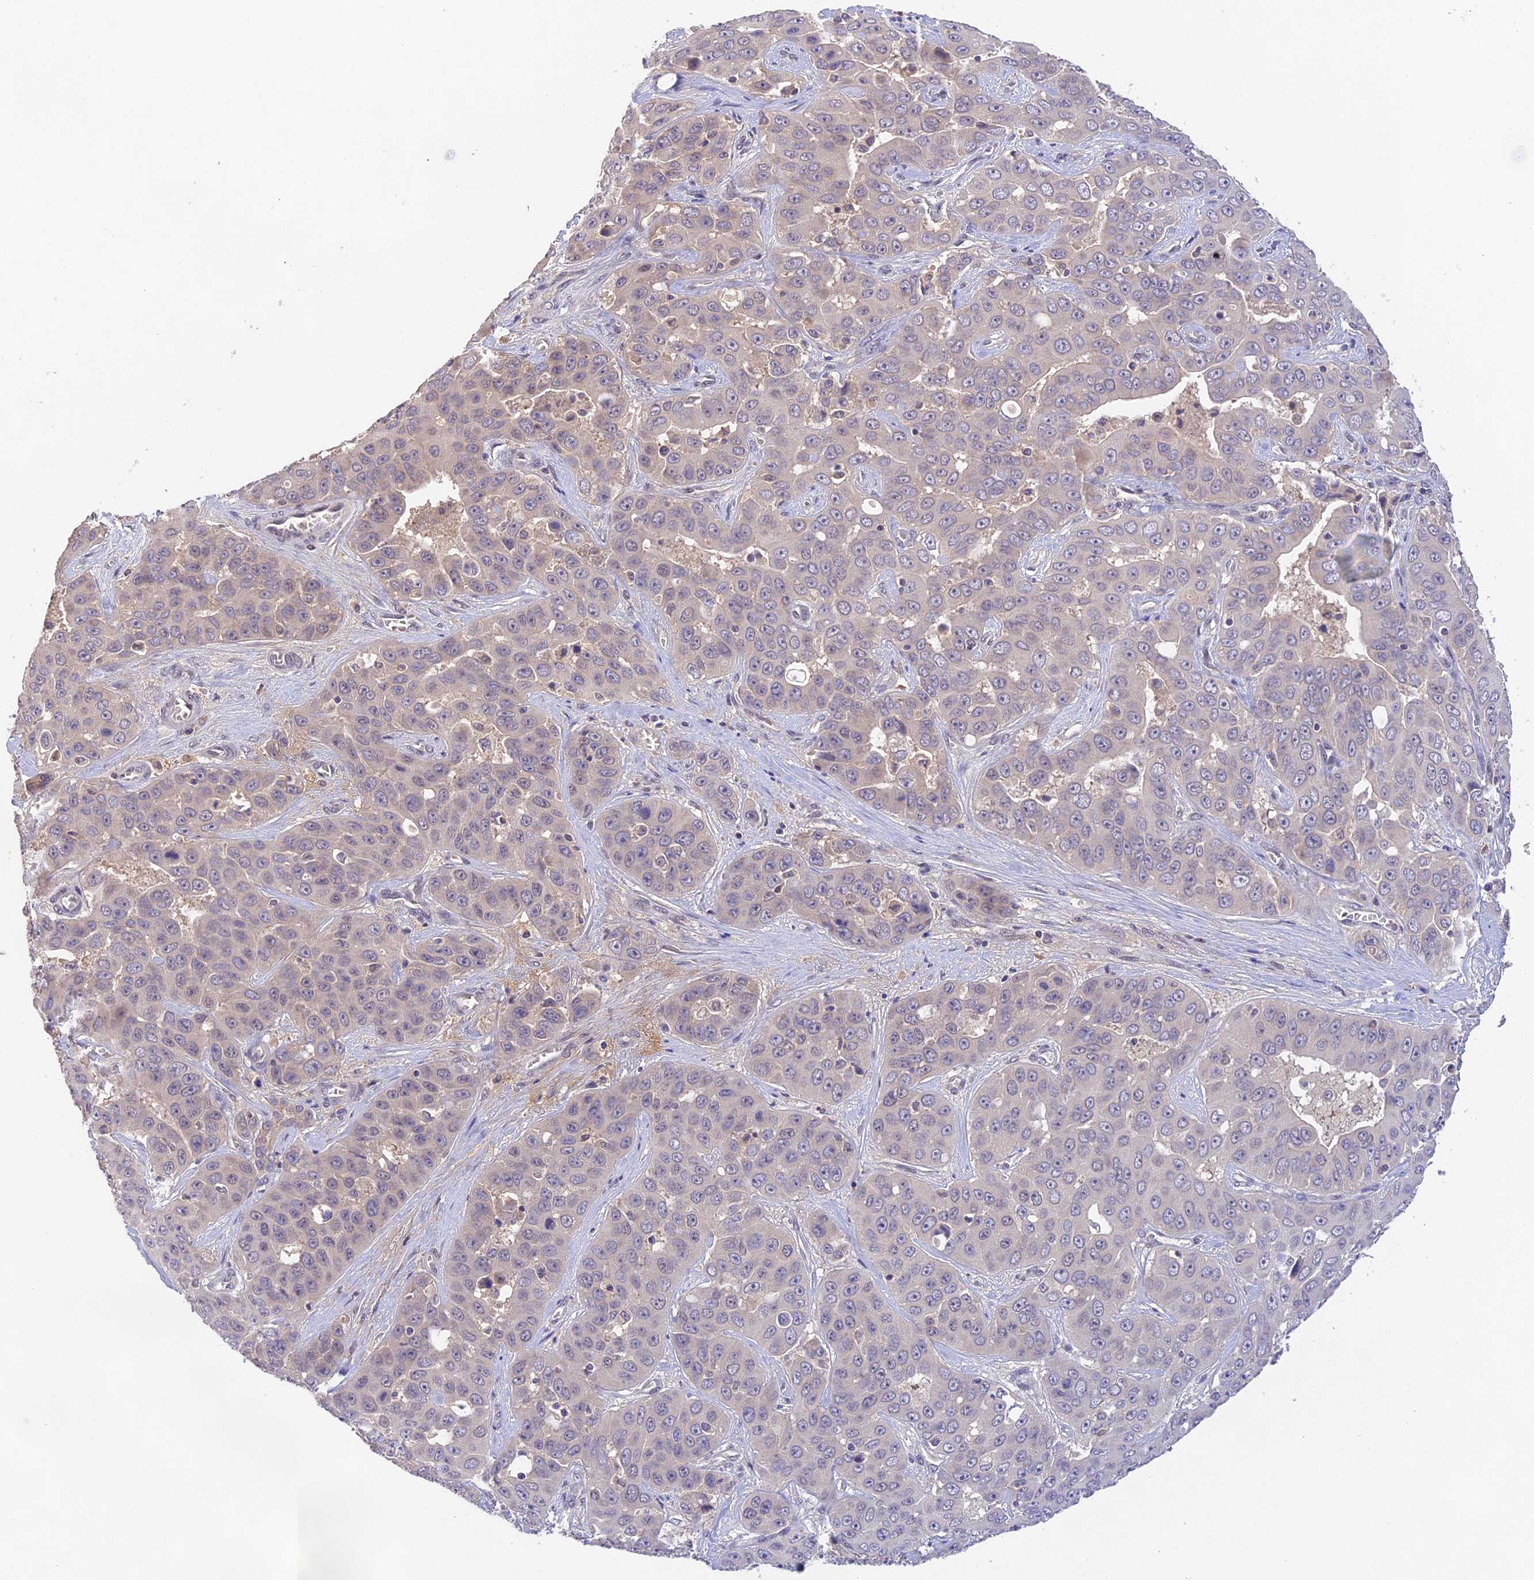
{"staining": {"intensity": "negative", "quantity": "none", "location": "none"}, "tissue": "liver cancer", "cell_type": "Tumor cells", "image_type": "cancer", "snomed": [{"axis": "morphology", "description": "Cholangiocarcinoma"}, {"axis": "topography", "description": "Liver"}], "caption": "This is an immunohistochemistry (IHC) image of human liver cancer (cholangiocarcinoma). There is no staining in tumor cells.", "gene": "ZNF436", "patient": {"sex": "female", "age": 52}}